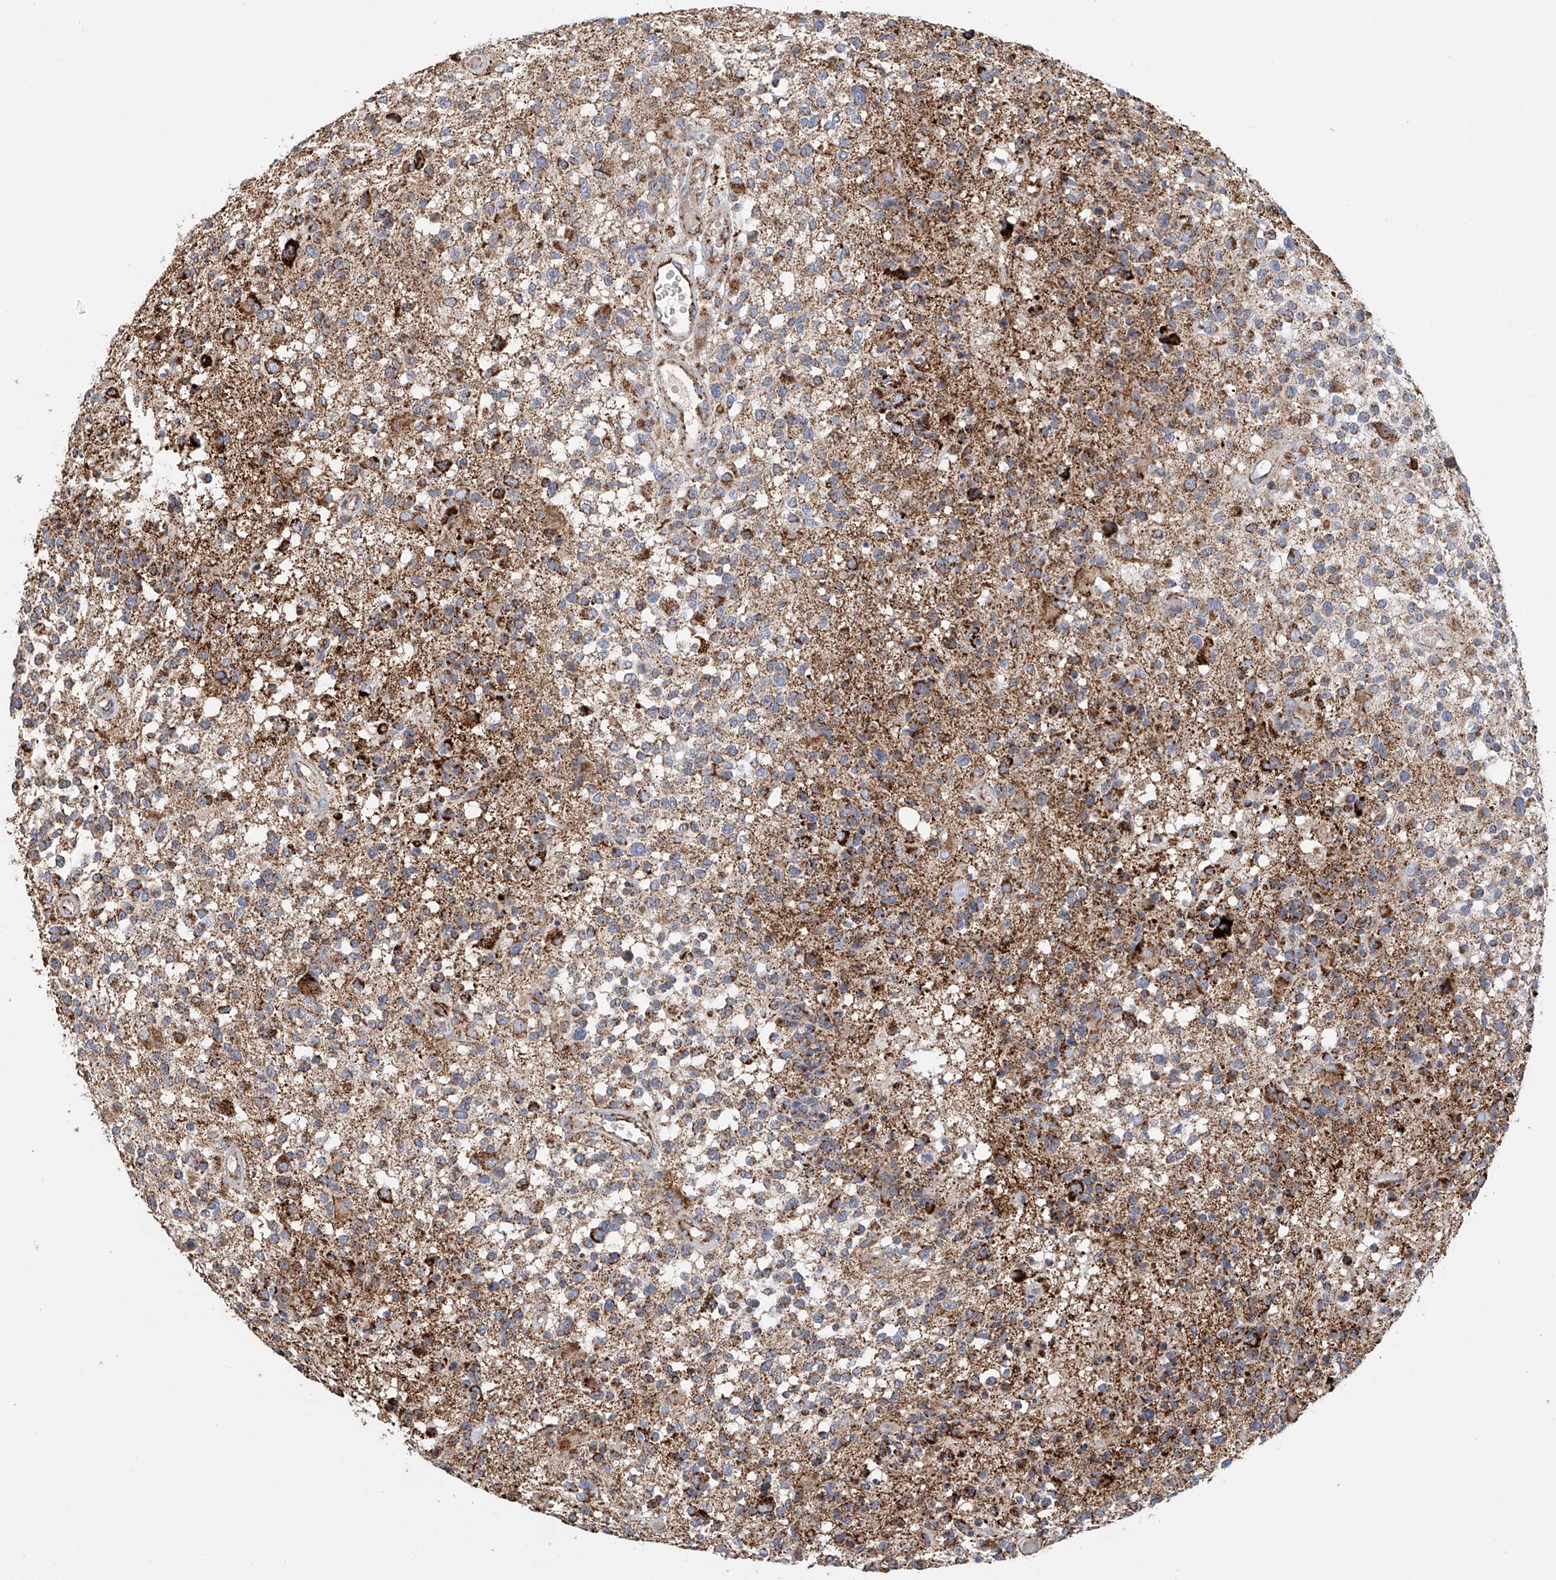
{"staining": {"intensity": "moderate", "quantity": ">75%", "location": "cytoplasmic/membranous"}, "tissue": "glioma", "cell_type": "Tumor cells", "image_type": "cancer", "snomed": [{"axis": "morphology", "description": "Glioma, malignant, High grade"}, {"axis": "morphology", "description": "Glioblastoma, NOS"}, {"axis": "topography", "description": "Brain"}], "caption": "Glioma tissue displays moderate cytoplasmic/membranous positivity in approximately >75% of tumor cells, visualized by immunohistochemistry.", "gene": "MCL1", "patient": {"sex": "male", "age": 60}}